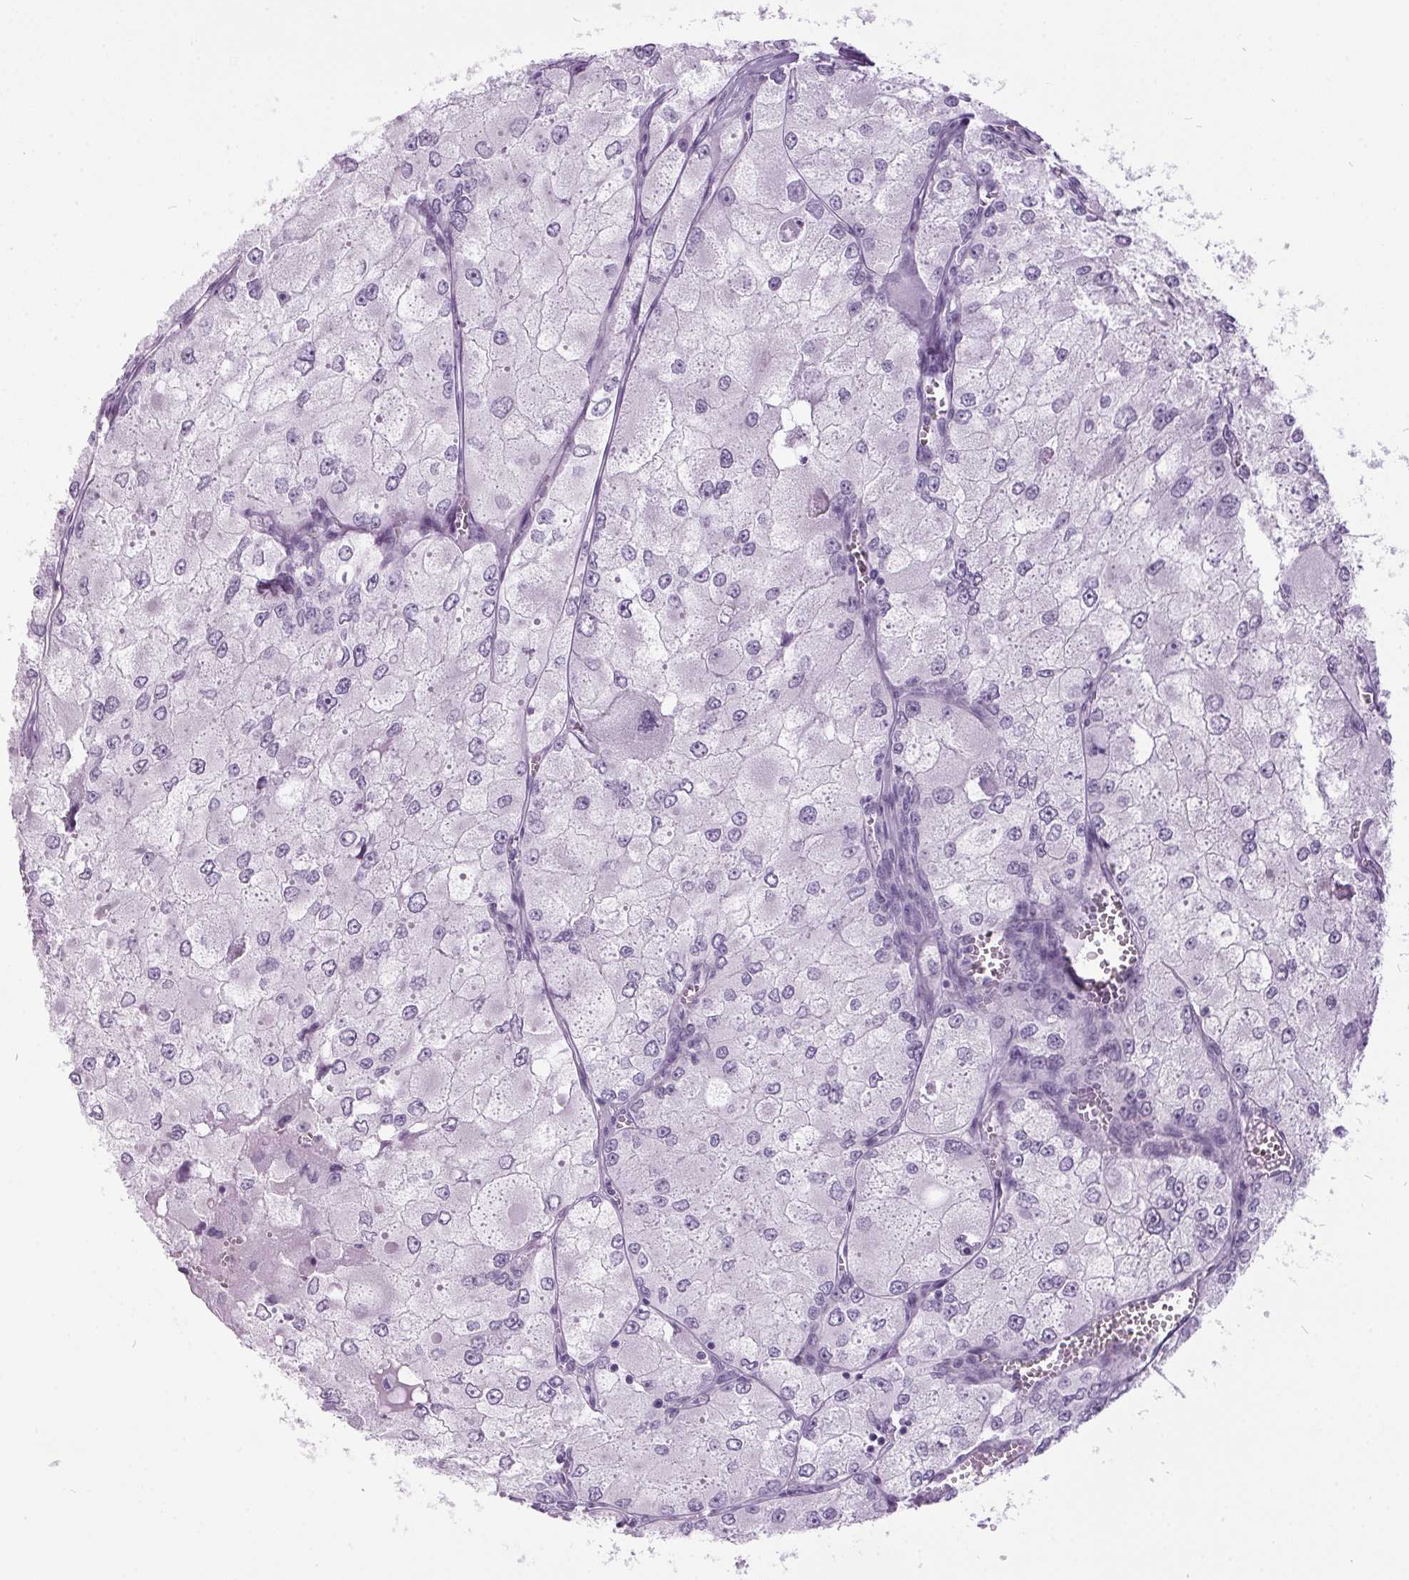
{"staining": {"intensity": "negative", "quantity": "none", "location": "none"}, "tissue": "renal cancer", "cell_type": "Tumor cells", "image_type": "cancer", "snomed": [{"axis": "morphology", "description": "Adenocarcinoma, NOS"}, {"axis": "topography", "description": "Kidney"}], "caption": "An IHC histopathology image of renal adenocarcinoma is shown. There is no staining in tumor cells of renal adenocarcinoma. The staining is performed using DAB (3,3'-diaminobenzidine) brown chromogen with nuclei counter-stained in using hematoxylin.", "gene": "ODAD2", "patient": {"sex": "female", "age": 70}}